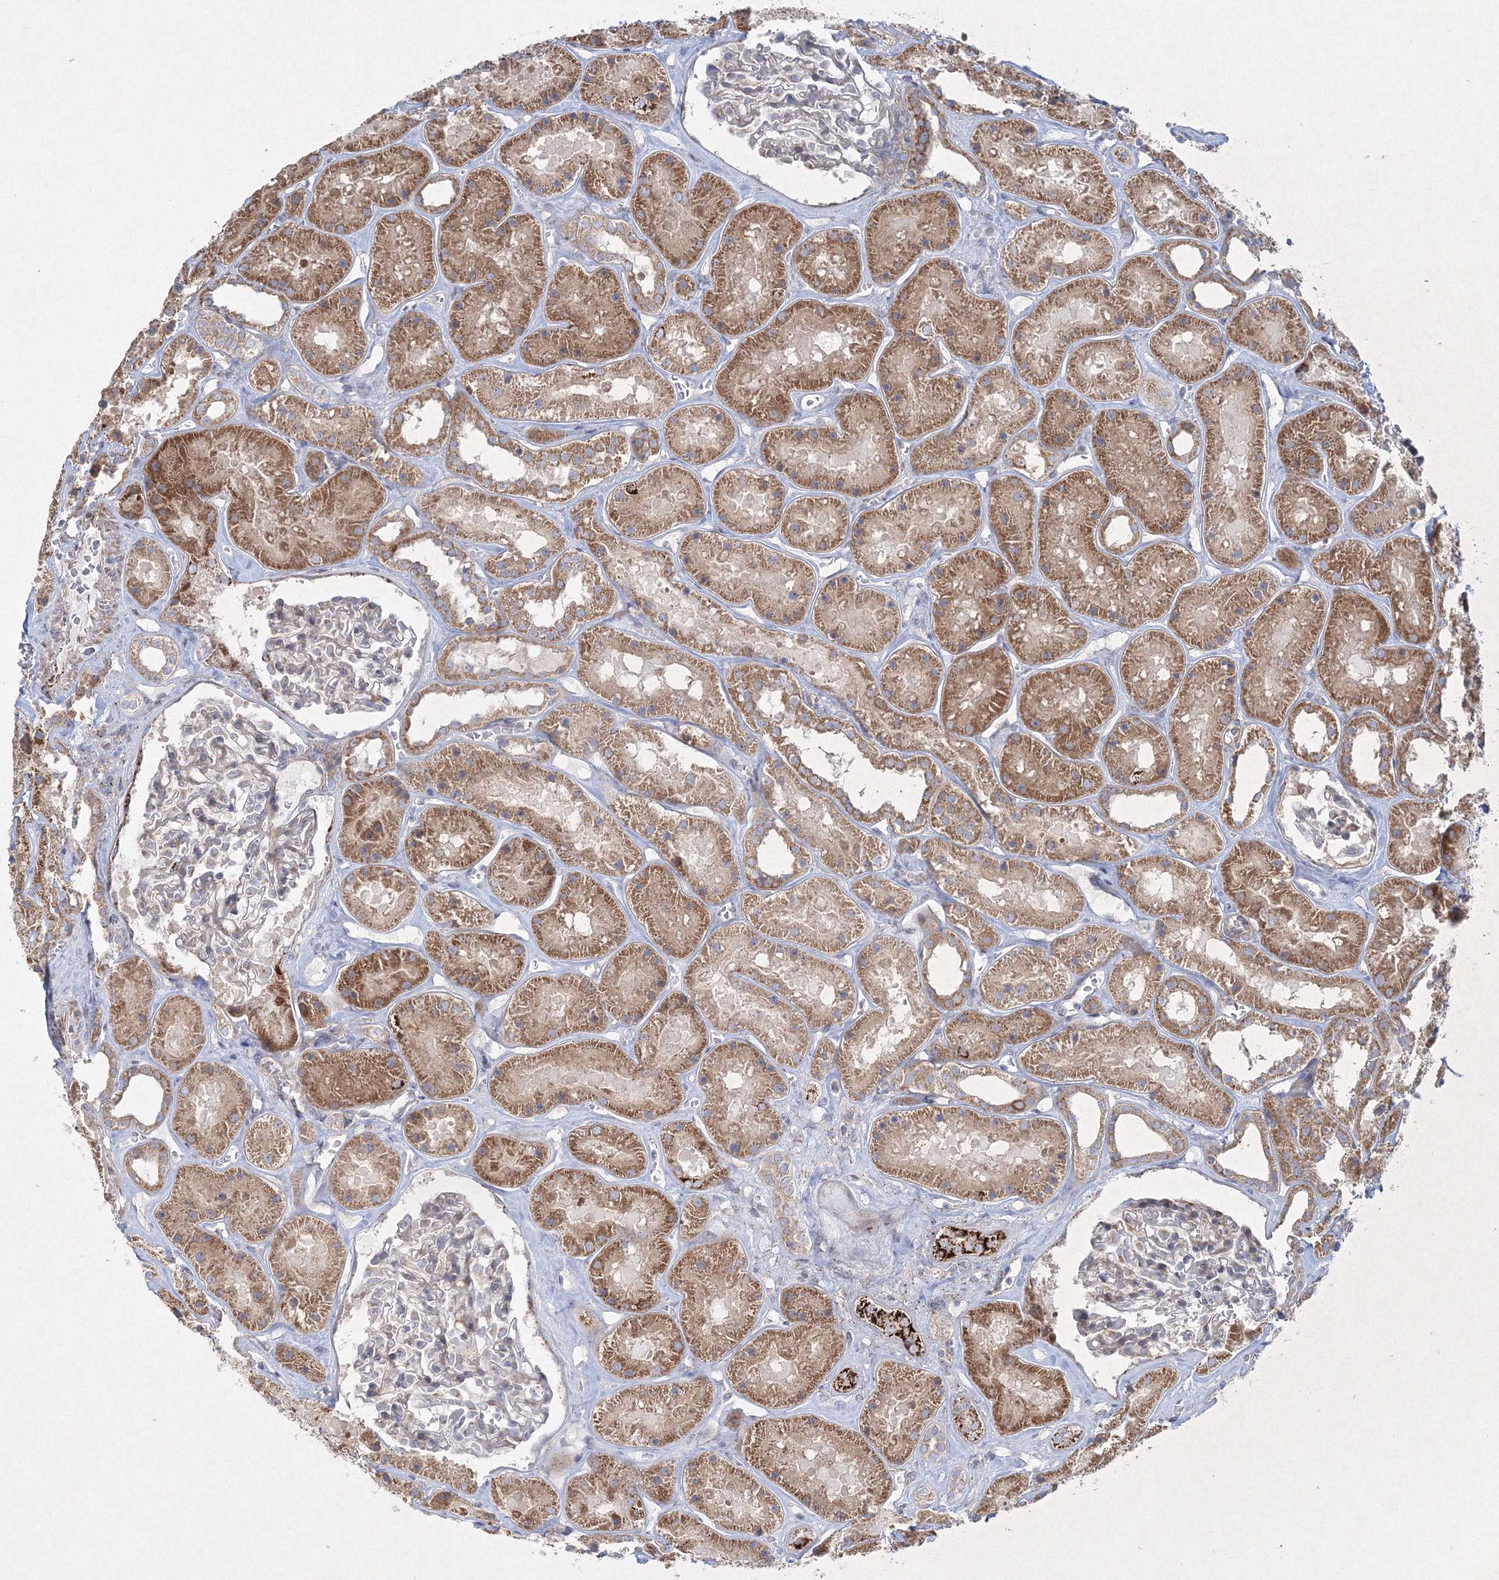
{"staining": {"intensity": "weak", "quantity": "25%-75%", "location": "cytoplasmic/membranous"}, "tissue": "kidney", "cell_type": "Cells in glomeruli", "image_type": "normal", "snomed": [{"axis": "morphology", "description": "Normal tissue, NOS"}, {"axis": "topography", "description": "Kidney"}], "caption": "Kidney was stained to show a protein in brown. There is low levels of weak cytoplasmic/membranous positivity in approximately 25%-75% of cells in glomeruli. Using DAB (3,3'-diaminobenzidine) (brown) and hematoxylin (blue) stains, captured at high magnification using brightfield microscopy.", "gene": "WDR49", "patient": {"sex": "female", "age": 41}}